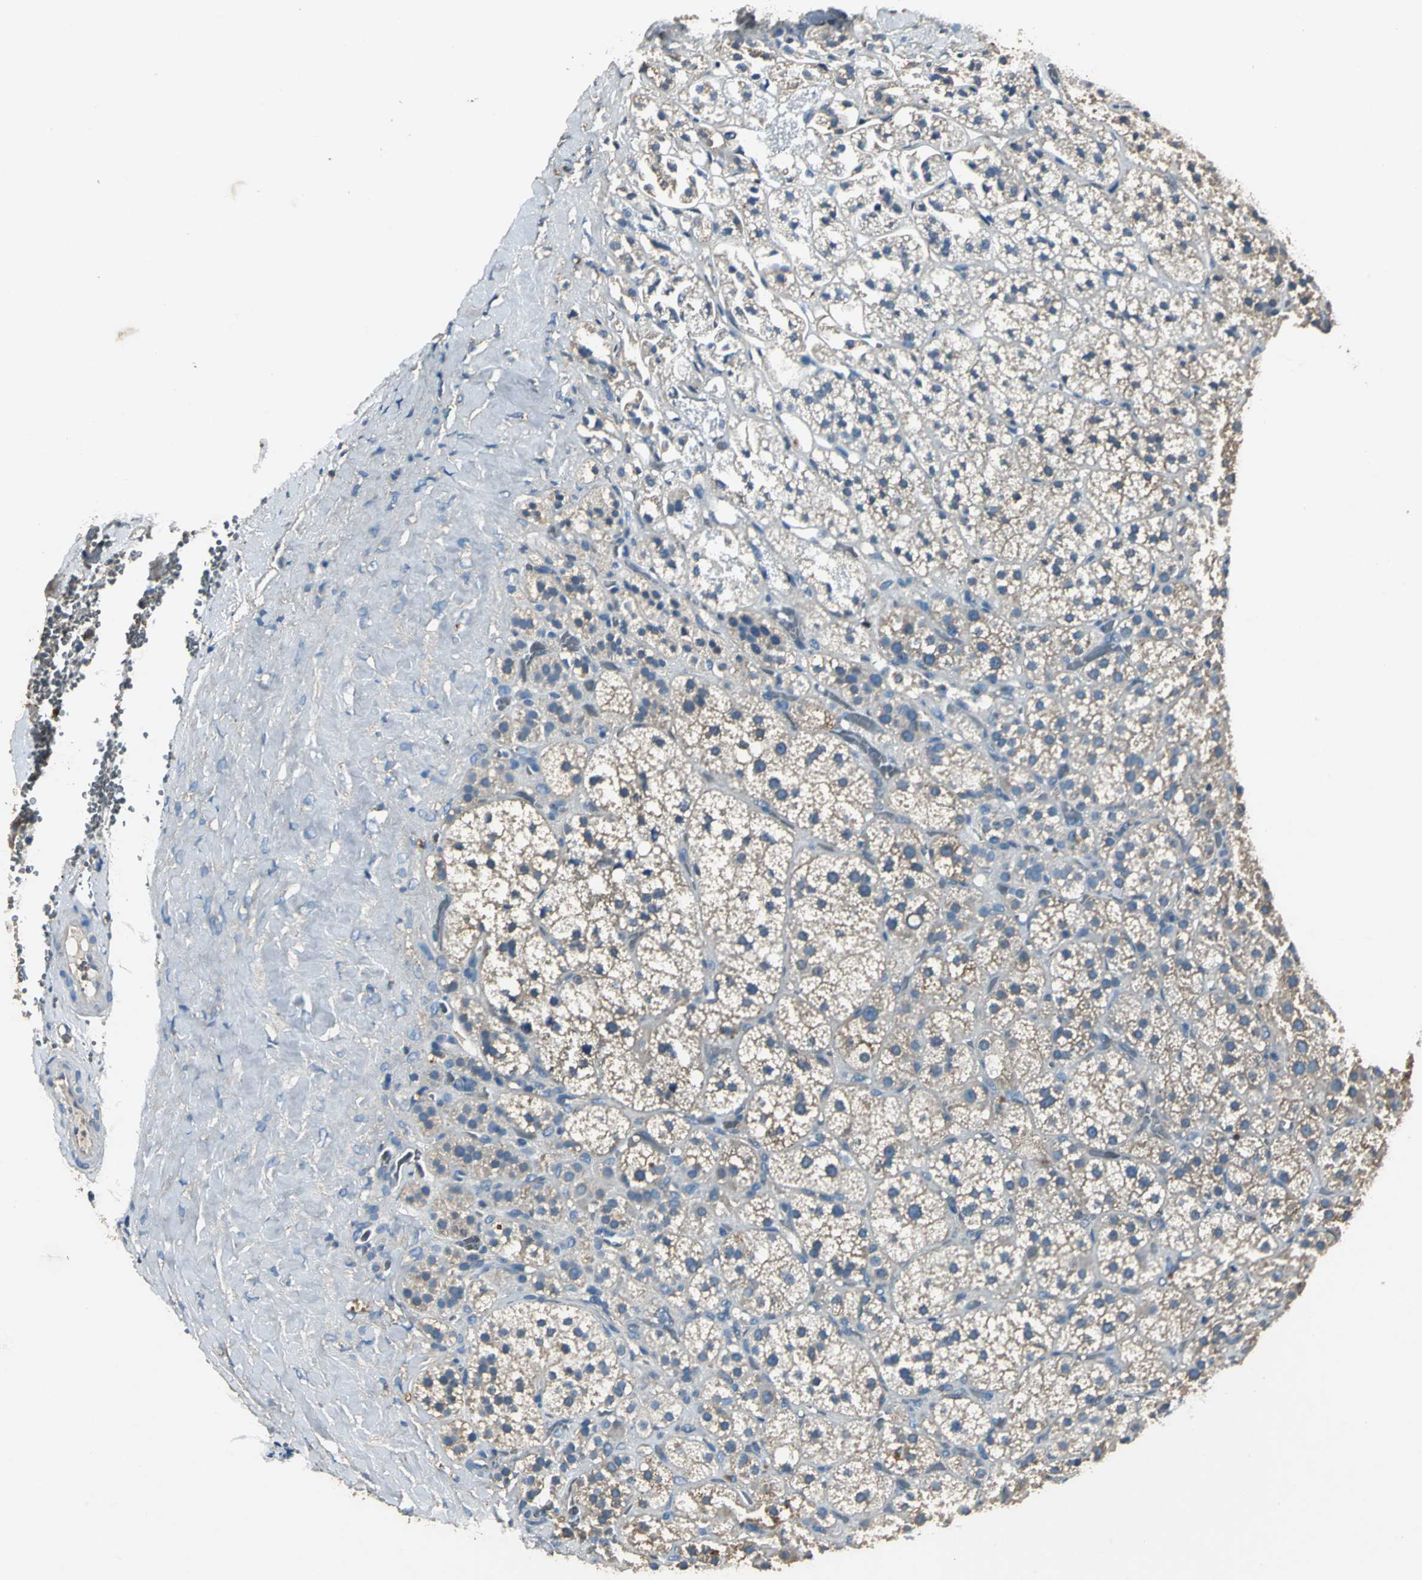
{"staining": {"intensity": "weak", "quantity": ">75%", "location": "cytoplasmic/membranous"}, "tissue": "adrenal gland", "cell_type": "Glandular cells", "image_type": "normal", "snomed": [{"axis": "morphology", "description": "Normal tissue, NOS"}, {"axis": "topography", "description": "Adrenal gland"}], "caption": "Protein expression by immunohistochemistry exhibits weak cytoplasmic/membranous positivity in approximately >75% of glandular cells in unremarkable adrenal gland. (DAB (3,3'-diaminobenzidine) = brown stain, brightfield microscopy at high magnification).", "gene": "HEPH", "patient": {"sex": "female", "age": 71}}